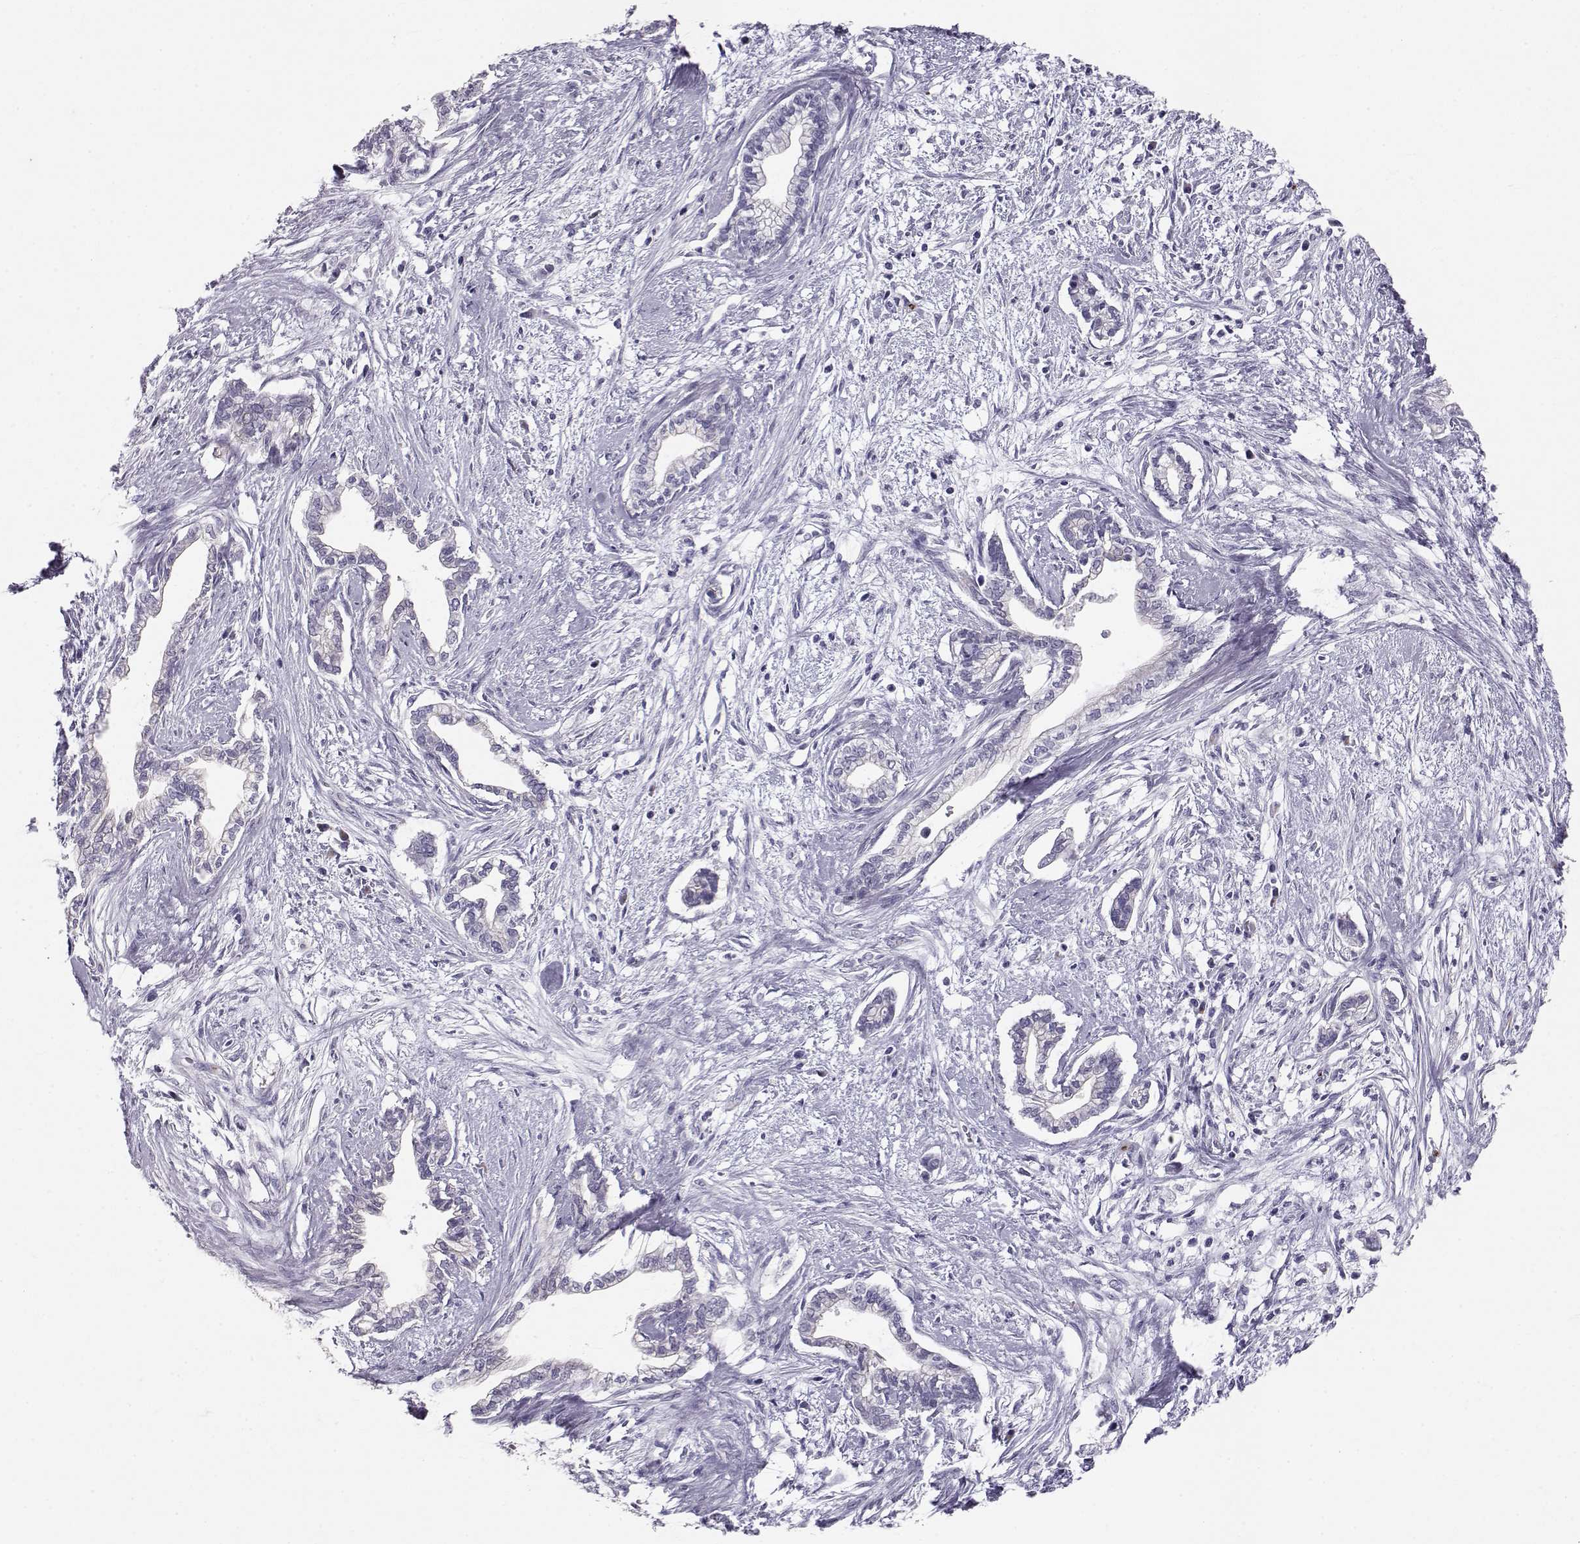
{"staining": {"intensity": "negative", "quantity": "none", "location": "none"}, "tissue": "cervical cancer", "cell_type": "Tumor cells", "image_type": "cancer", "snomed": [{"axis": "morphology", "description": "Adenocarcinoma, NOS"}, {"axis": "topography", "description": "Cervix"}], "caption": "The IHC histopathology image has no significant positivity in tumor cells of cervical cancer (adenocarcinoma) tissue.", "gene": "RD3", "patient": {"sex": "female", "age": 62}}